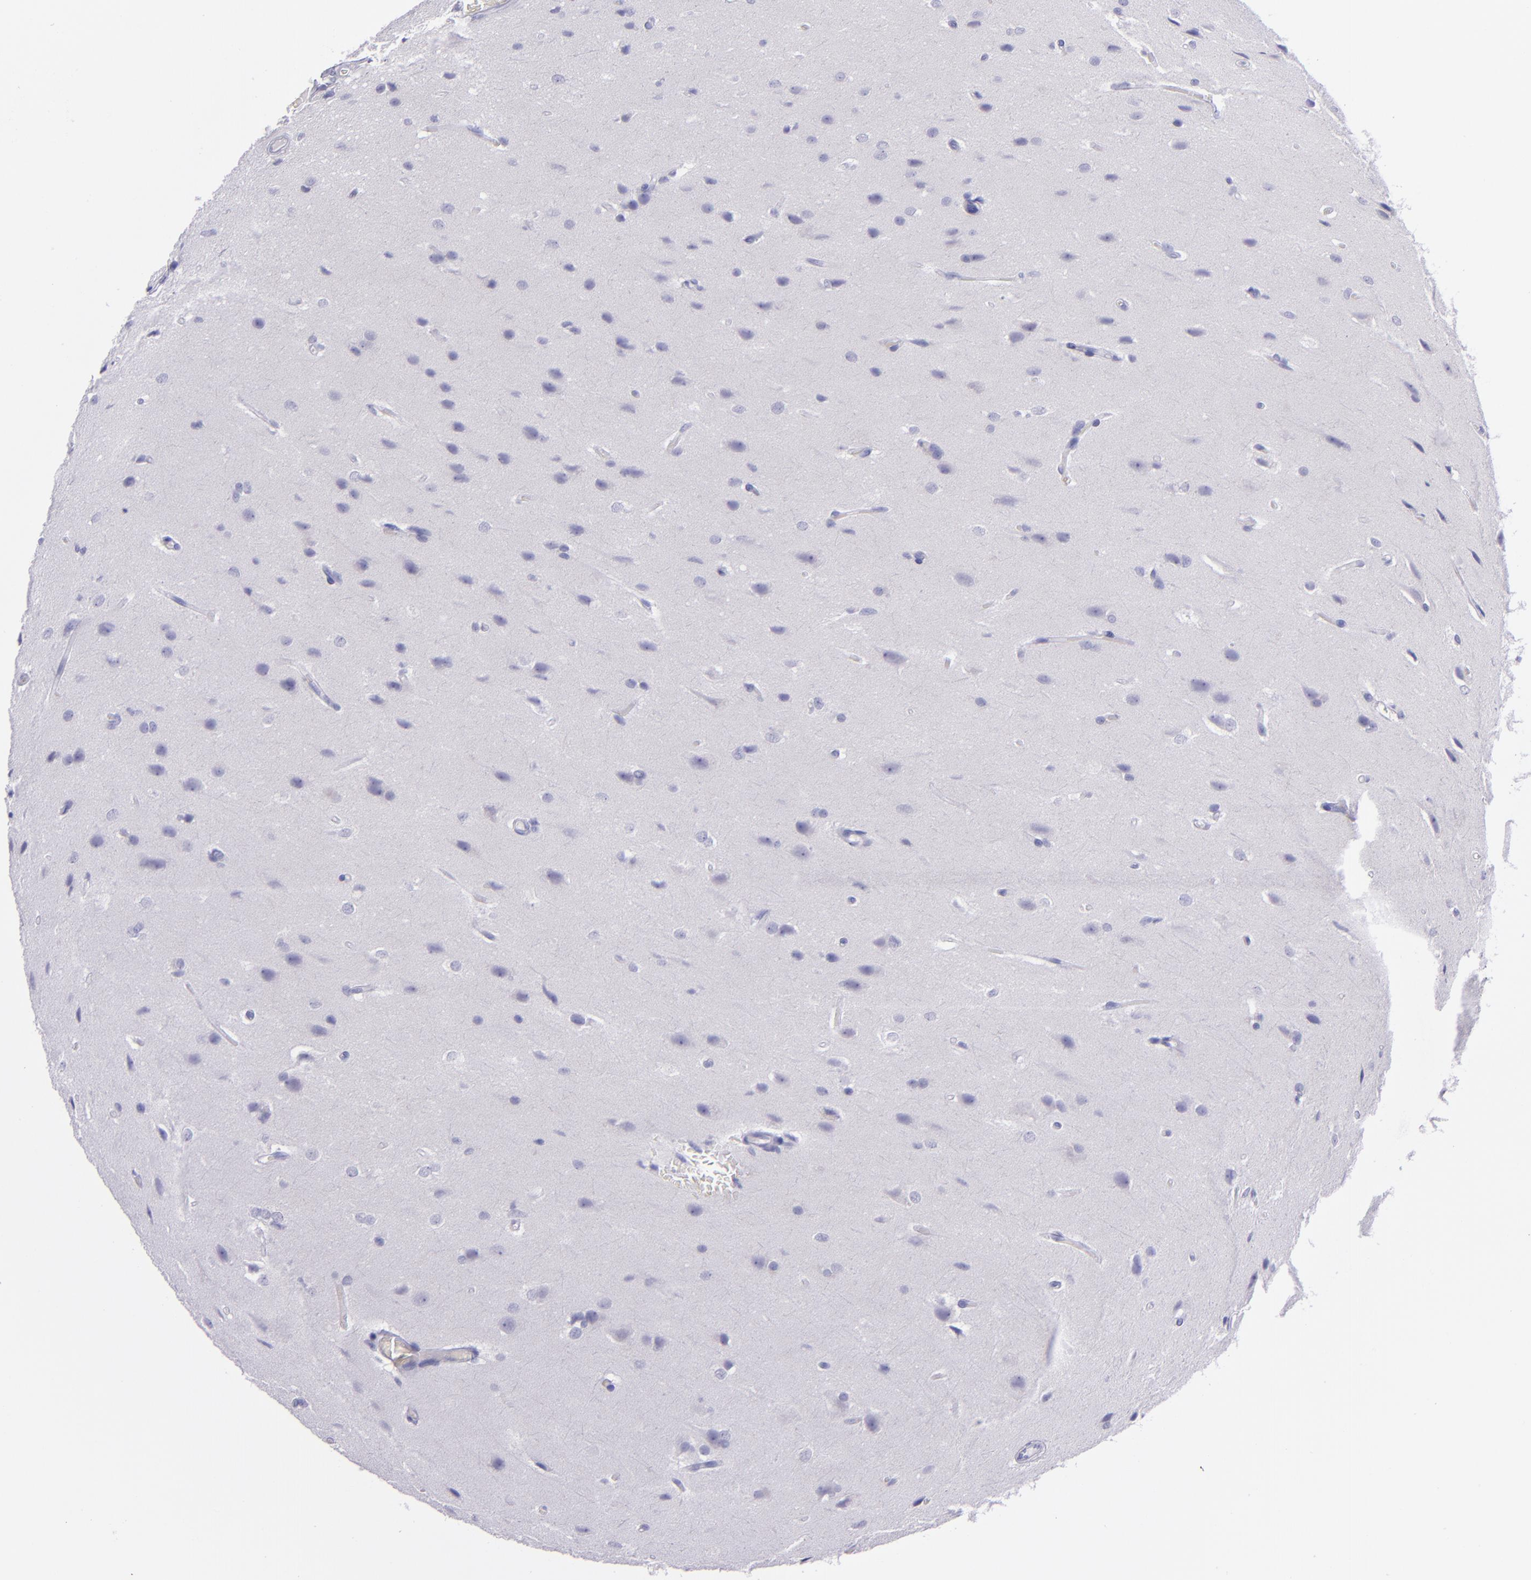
{"staining": {"intensity": "negative", "quantity": "none", "location": "none"}, "tissue": "glioma", "cell_type": "Tumor cells", "image_type": "cancer", "snomed": [{"axis": "morphology", "description": "Glioma, malignant, High grade"}, {"axis": "topography", "description": "Brain"}], "caption": "Tumor cells are negative for brown protein staining in glioma.", "gene": "TNNT3", "patient": {"sex": "male", "age": 68}}